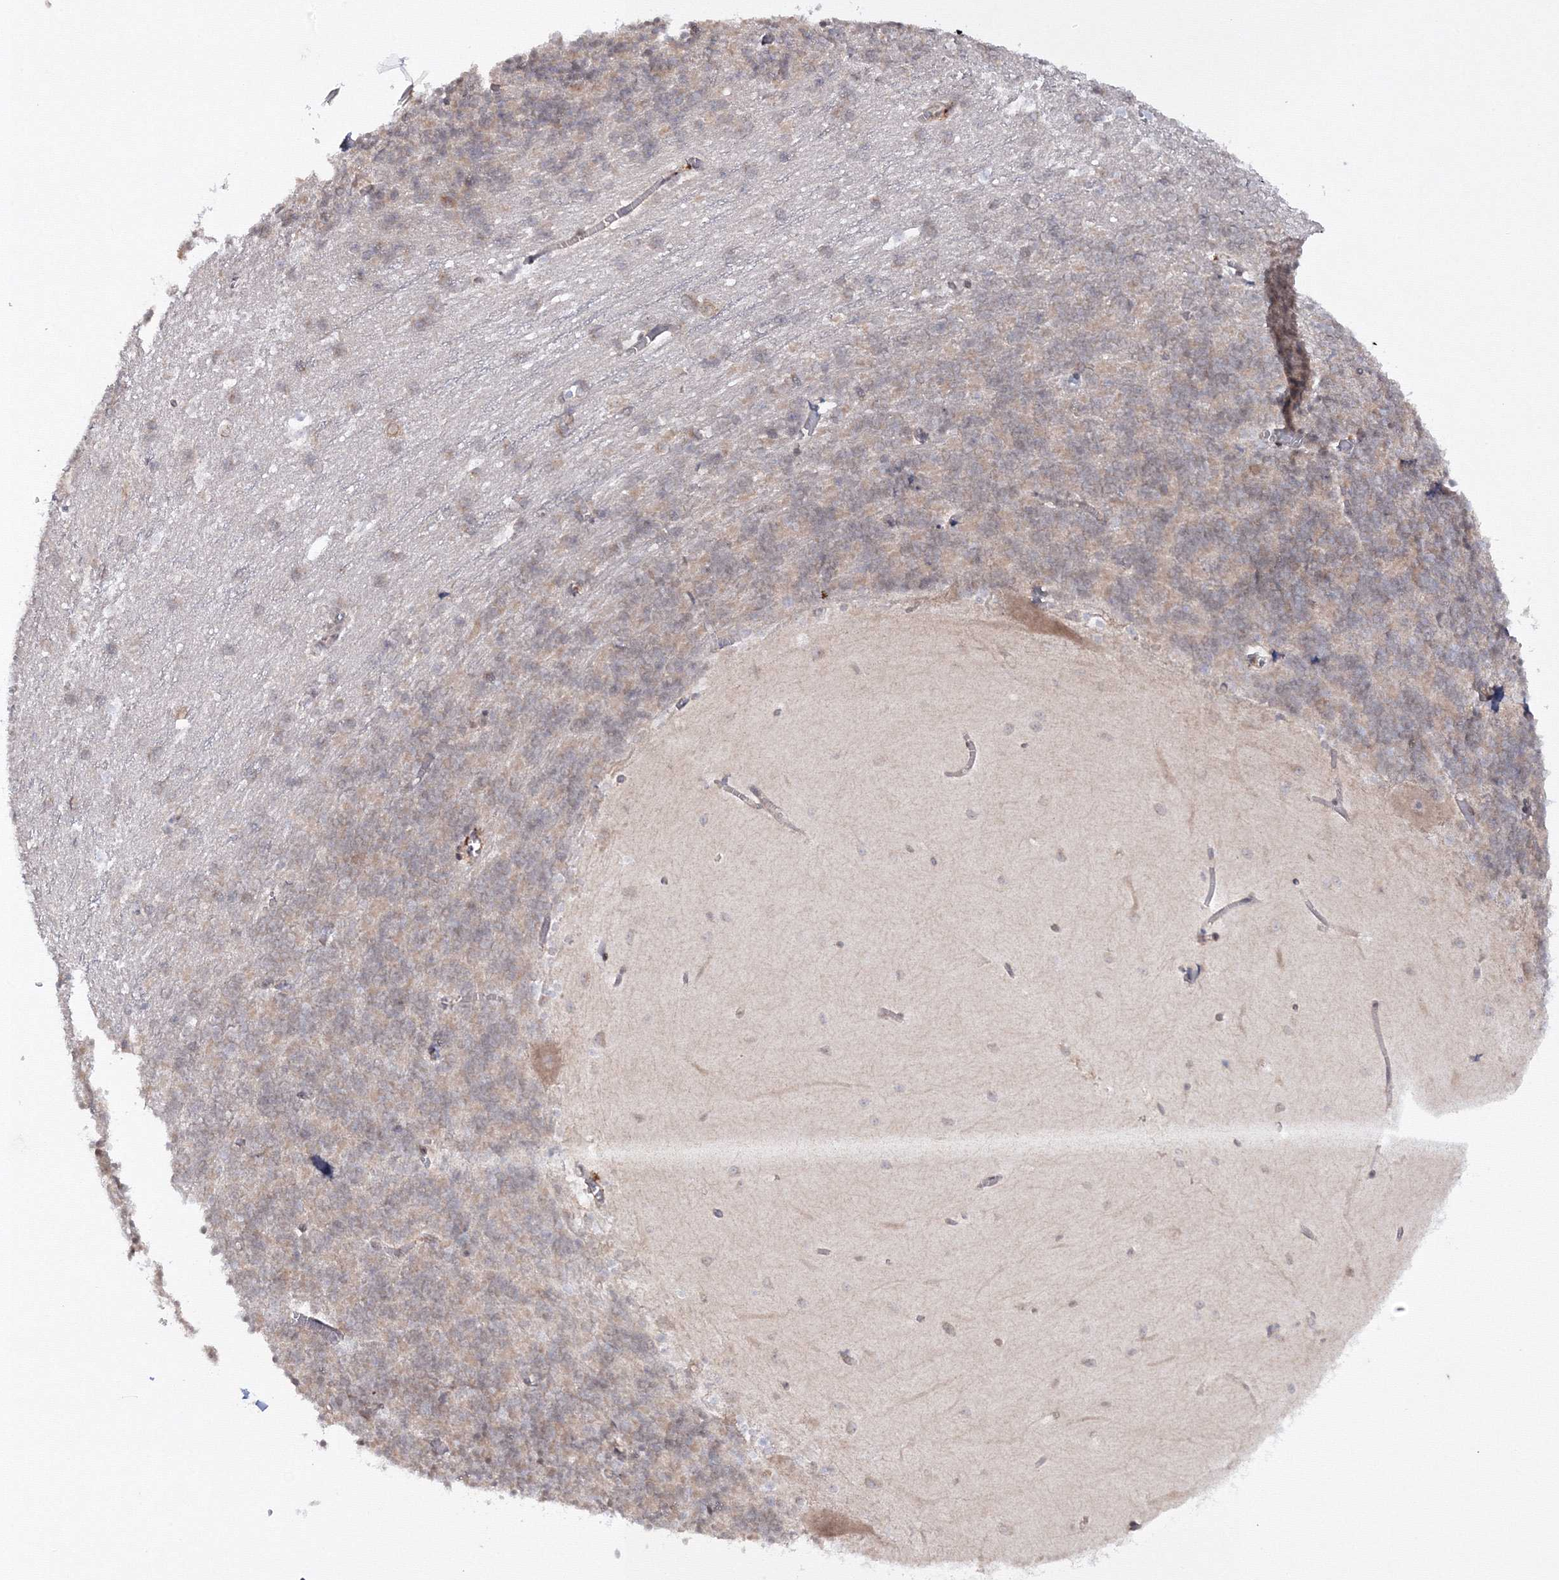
{"staining": {"intensity": "weak", "quantity": "25%-75%", "location": "cytoplasmic/membranous"}, "tissue": "cerebellum", "cell_type": "Cells in granular layer", "image_type": "normal", "snomed": [{"axis": "morphology", "description": "Normal tissue, NOS"}, {"axis": "topography", "description": "Cerebellum"}], "caption": "Immunohistochemical staining of normal human cerebellum shows 25%-75% levels of weak cytoplasmic/membranous protein staining in about 25%-75% of cells in granular layer.", "gene": "ZFAND6", "patient": {"sex": "male", "age": 37}}